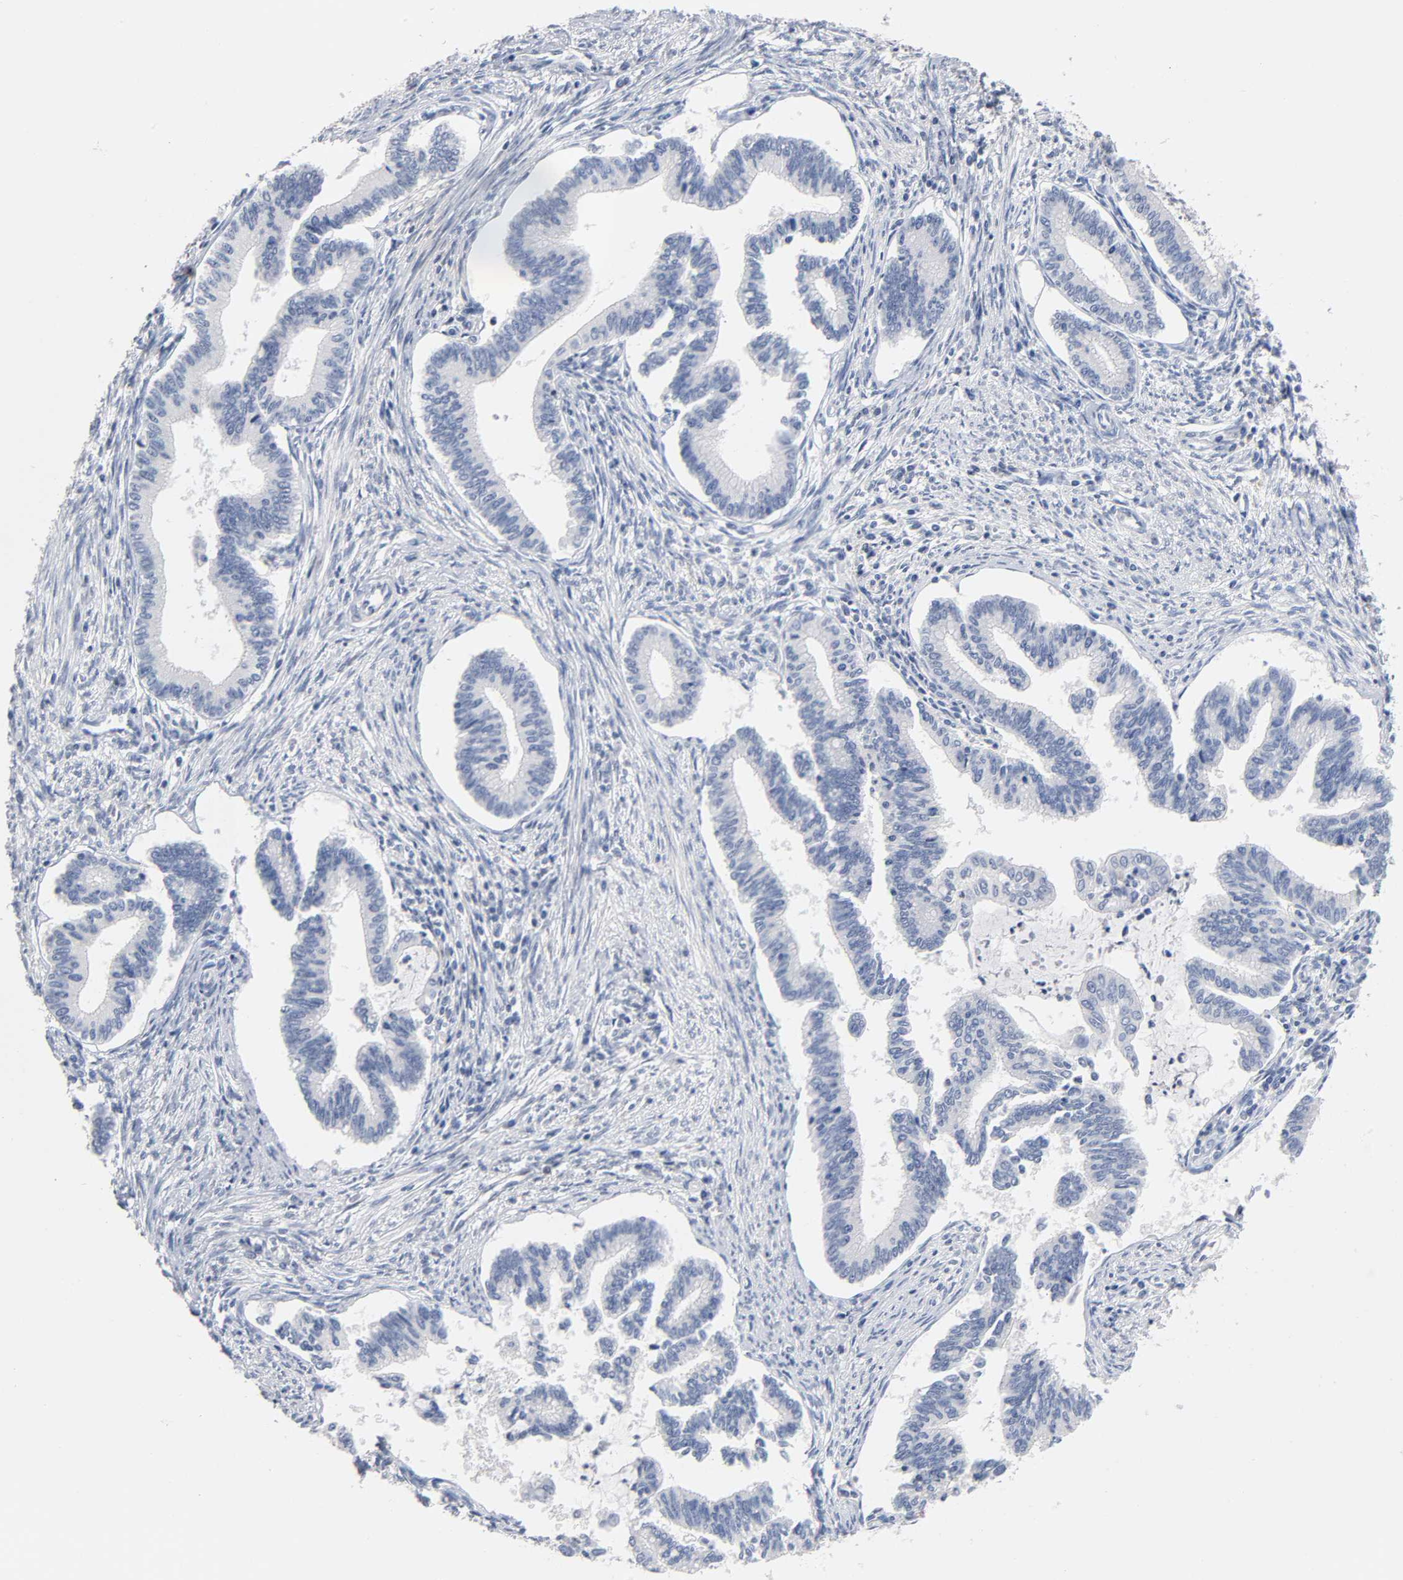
{"staining": {"intensity": "negative", "quantity": "none", "location": "none"}, "tissue": "cervical cancer", "cell_type": "Tumor cells", "image_type": "cancer", "snomed": [{"axis": "morphology", "description": "Adenocarcinoma, NOS"}, {"axis": "topography", "description": "Cervix"}], "caption": "Tumor cells show no significant staining in cervical cancer (adenocarcinoma). (DAB immunohistochemistry visualized using brightfield microscopy, high magnification).", "gene": "NFATC1", "patient": {"sex": "female", "age": 36}}